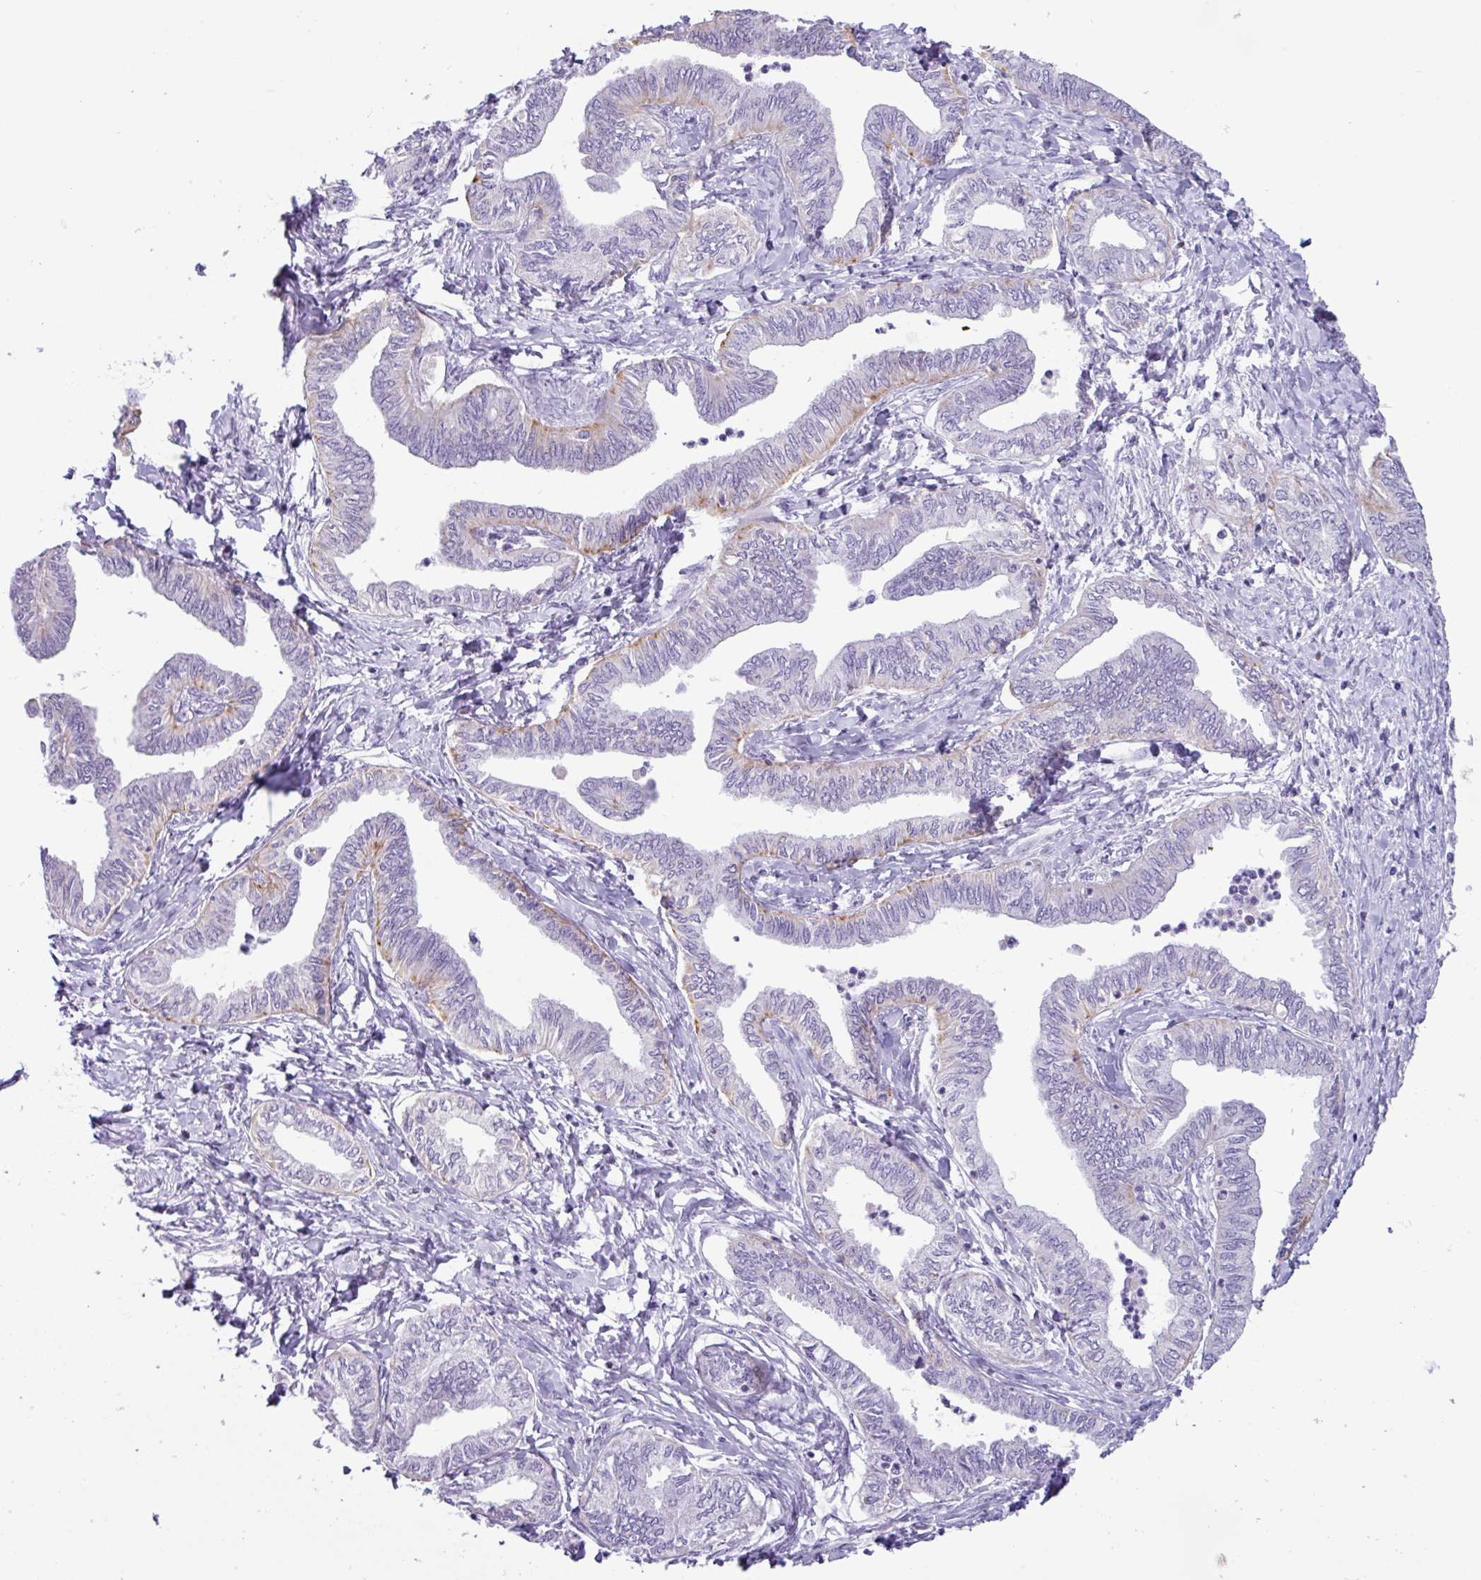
{"staining": {"intensity": "weak", "quantity": "<25%", "location": "cytoplasmic/membranous"}, "tissue": "ovarian cancer", "cell_type": "Tumor cells", "image_type": "cancer", "snomed": [{"axis": "morphology", "description": "Carcinoma, endometroid"}, {"axis": "topography", "description": "Ovary"}], "caption": "High power microscopy histopathology image of an immunohistochemistry image of ovarian cancer (endometroid carcinoma), revealing no significant positivity in tumor cells. (DAB immunohistochemistry (IHC) visualized using brightfield microscopy, high magnification).", "gene": "NCCRP1", "patient": {"sex": "female", "age": 70}}